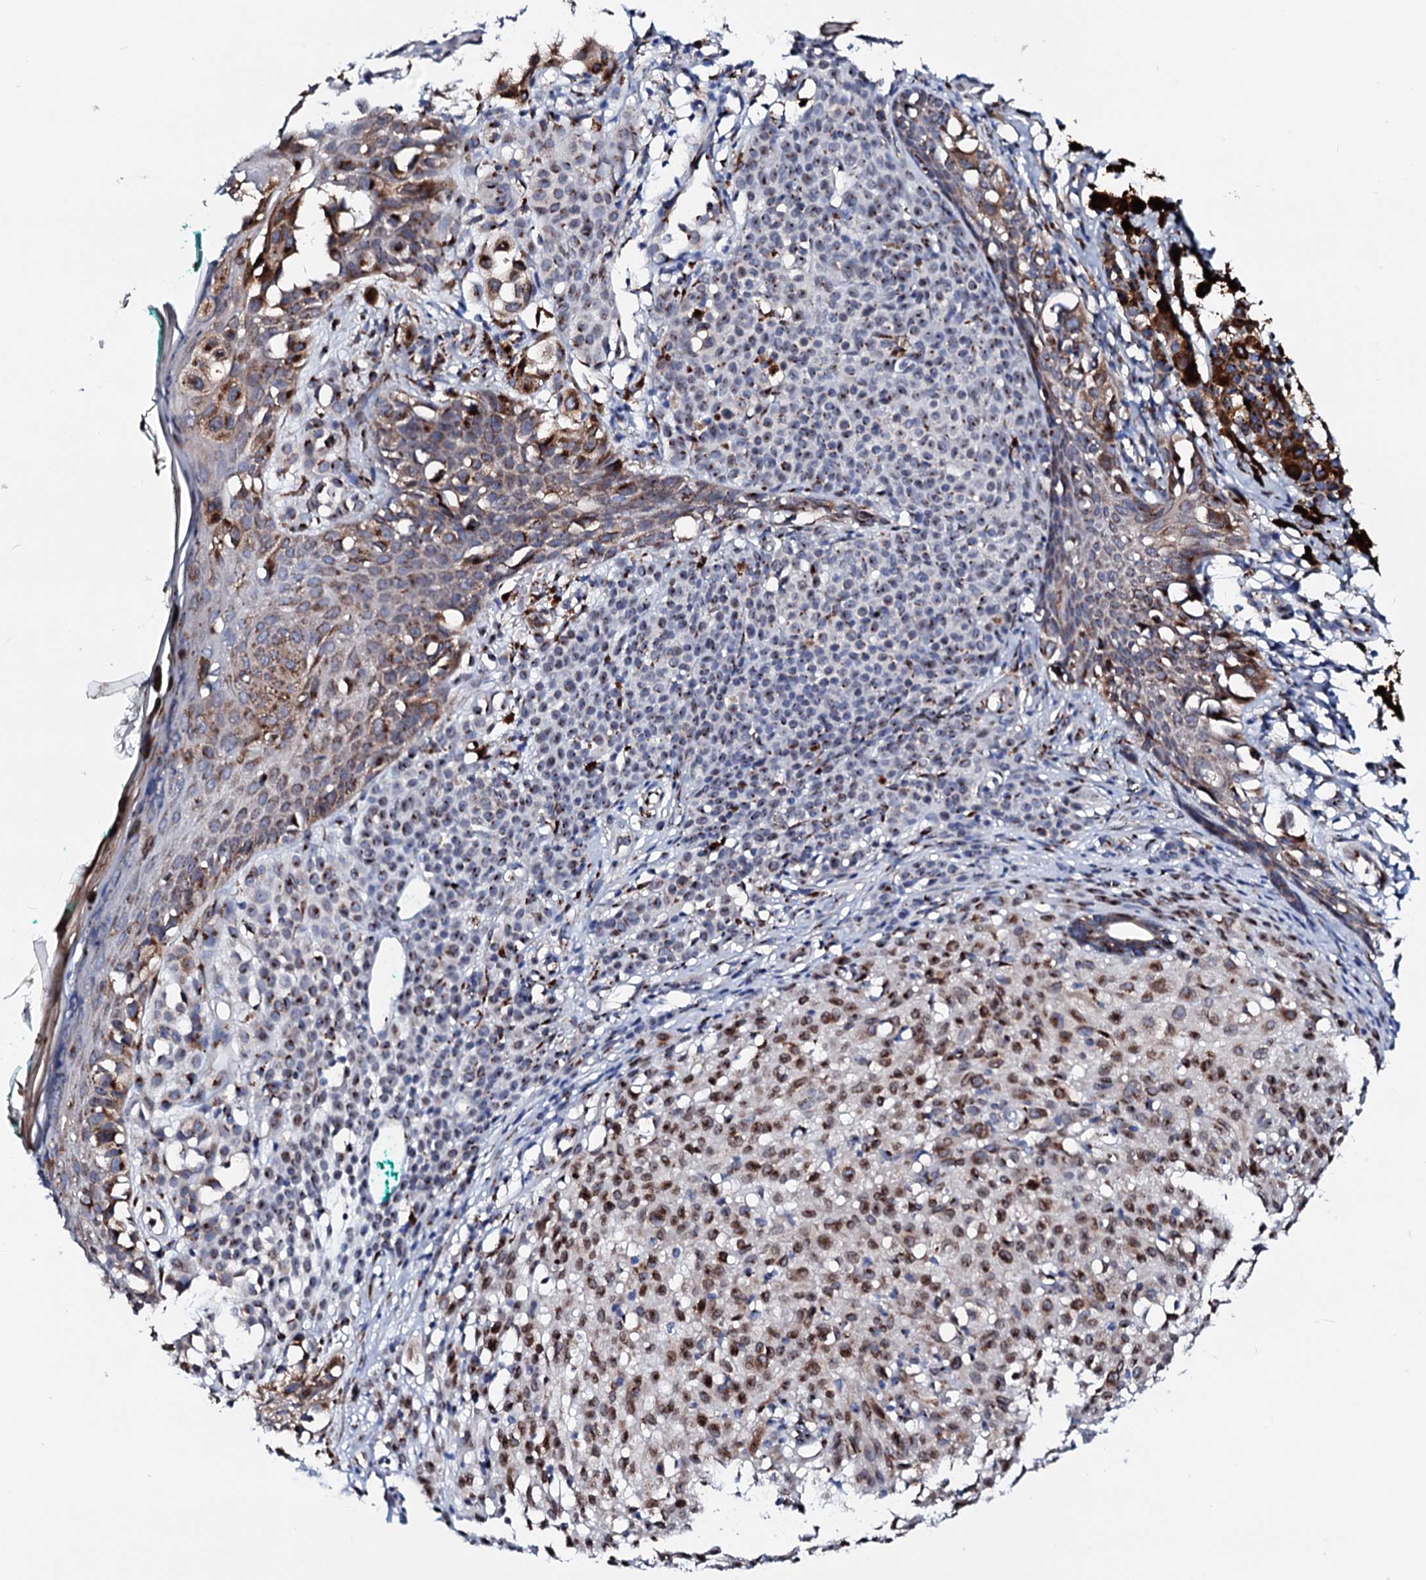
{"staining": {"intensity": "moderate", "quantity": "<25%", "location": "cytoplasmic/membranous,nuclear"}, "tissue": "melanoma", "cell_type": "Tumor cells", "image_type": "cancer", "snomed": [{"axis": "morphology", "description": "Malignant melanoma, NOS"}, {"axis": "topography", "description": "Skin of leg"}], "caption": "Protein analysis of malignant melanoma tissue exhibits moderate cytoplasmic/membranous and nuclear staining in about <25% of tumor cells.", "gene": "TMCO3", "patient": {"sex": "female", "age": 72}}